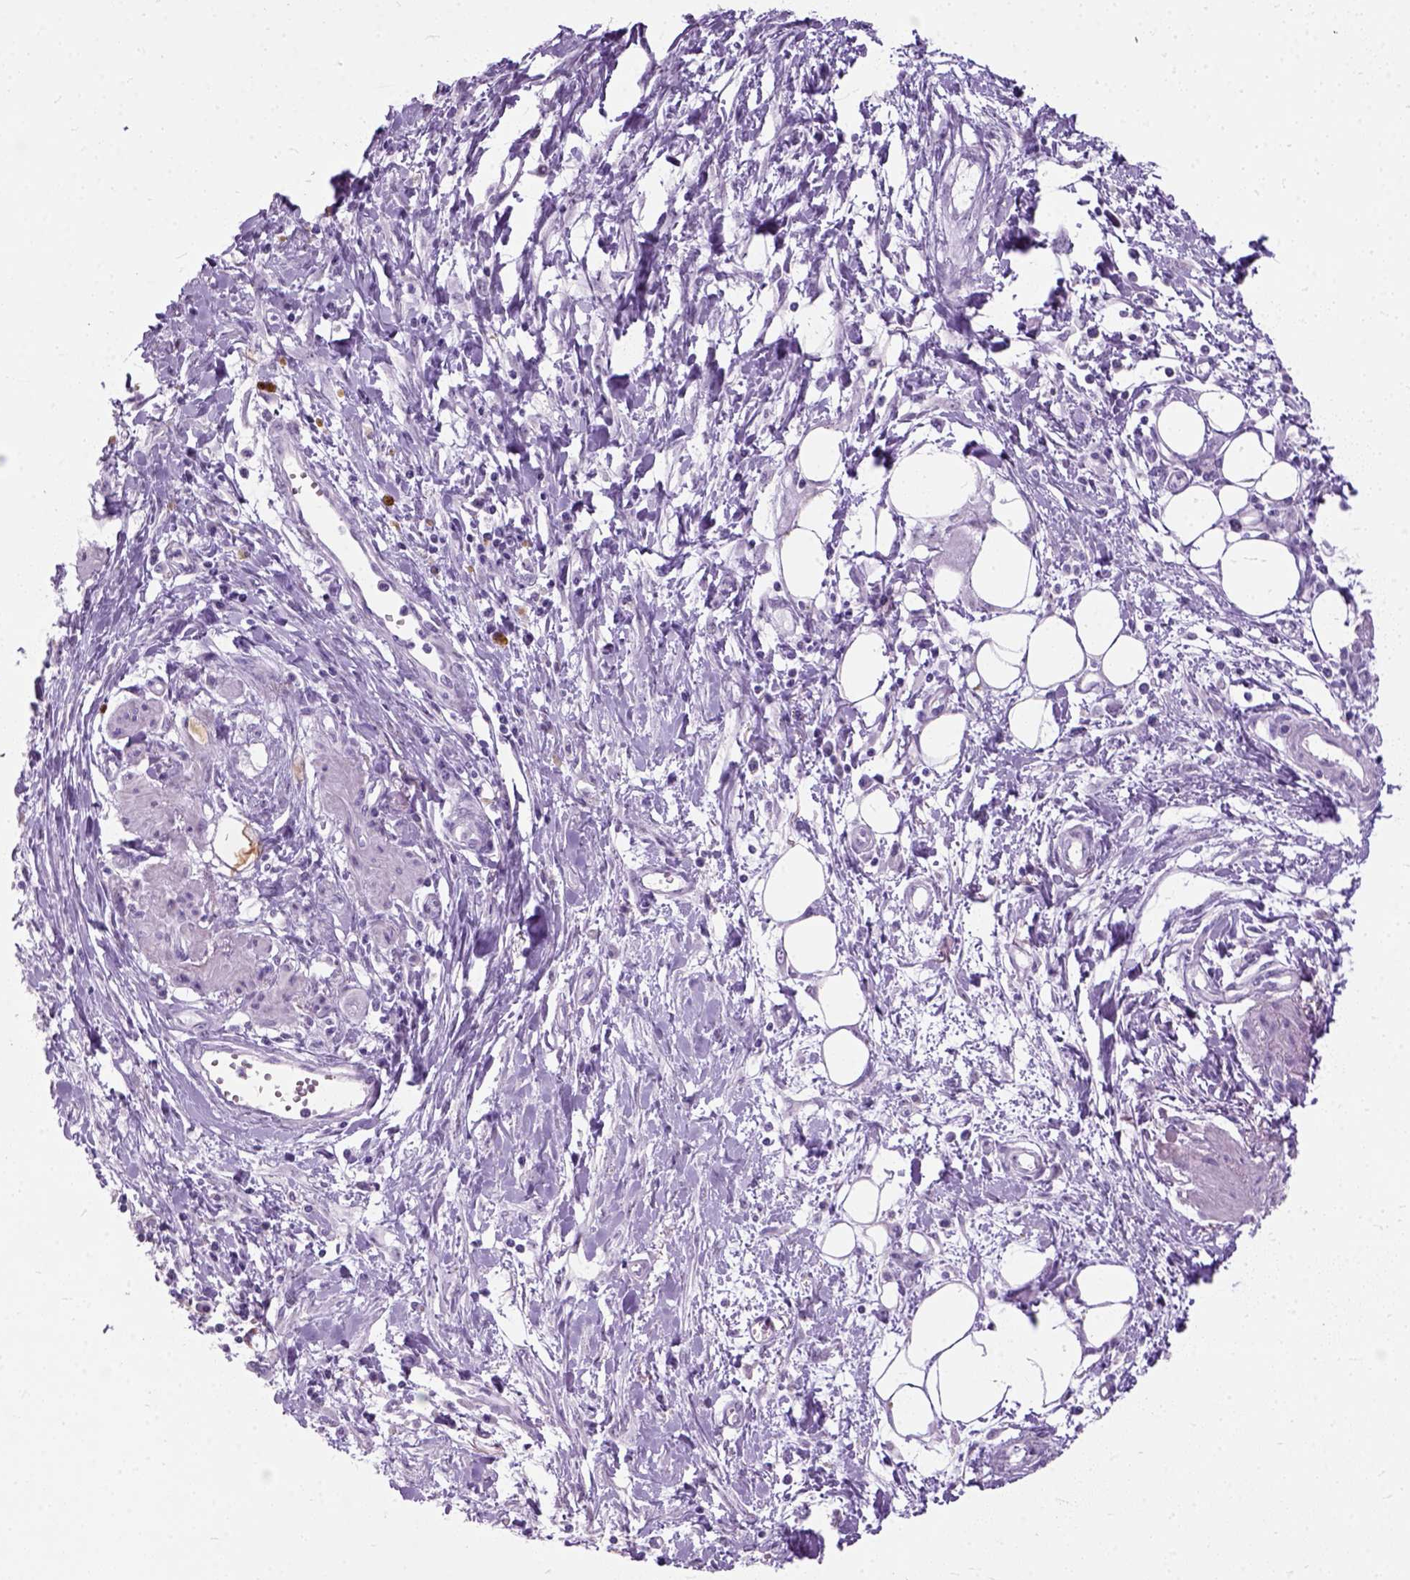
{"staining": {"intensity": "negative", "quantity": "none", "location": "none"}, "tissue": "pancreatic cancer", "cell_type": "Tumor cells", "image_type": "cancer", "snomed": [{"axis": "morphology", "description": "Adenocarcinoma, NOS"}, {"axis": "topography", "description": "Pancreas"}], "caption": "An immunohistochemistry histopathology image of pancreatic cancer (adenocarcinoma) is shown. There is no staining in tumor cells of pancreatic cancer (adenocarcinoma).", "gene": "AXDND1", "patient": {"sex": "male", "age": 60}}